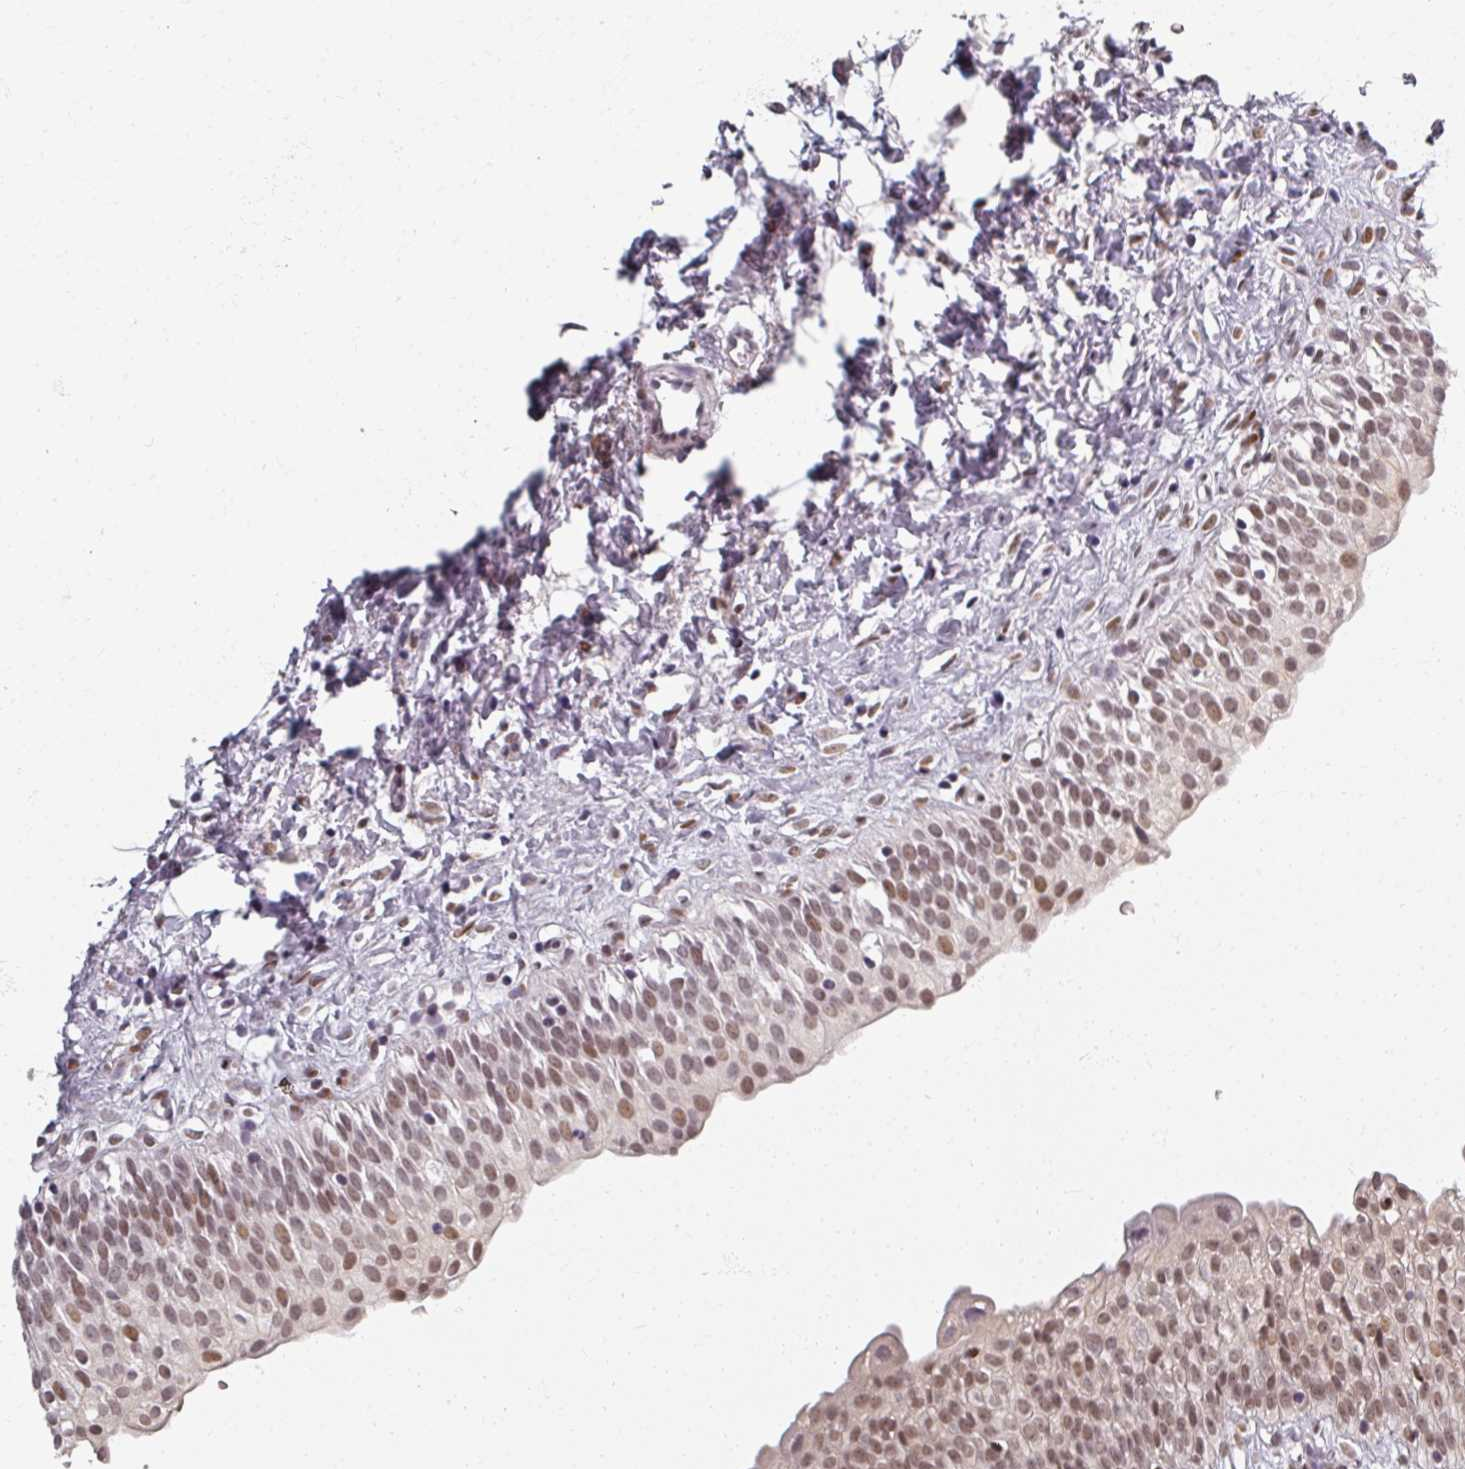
{"staining": {"intensity": "moderate", "quantity": ">75%", "location": "nuclear"}, "tissue": "urinary bladder", "cell_type": "Urothelial cells", "image_type": "normal", "snomed": [{"axis": "morphology", "description": "Normal tissue, NOS"}, {"axis": "topography", "description": "Urinary bladder"}], "caption": "Immunohistochemistry (IHC) (DAB) staining of unremarkable human urinary bladder reveals moderate nuclear protein expression in about >75% of urothelial cells. (DAB (3,3'-diaminobenzidine) IHC, brown staining for protein, blue staining for nuclei).", "gene": "RIPOR3", "patient": {"sex": "male", "age": 51}}